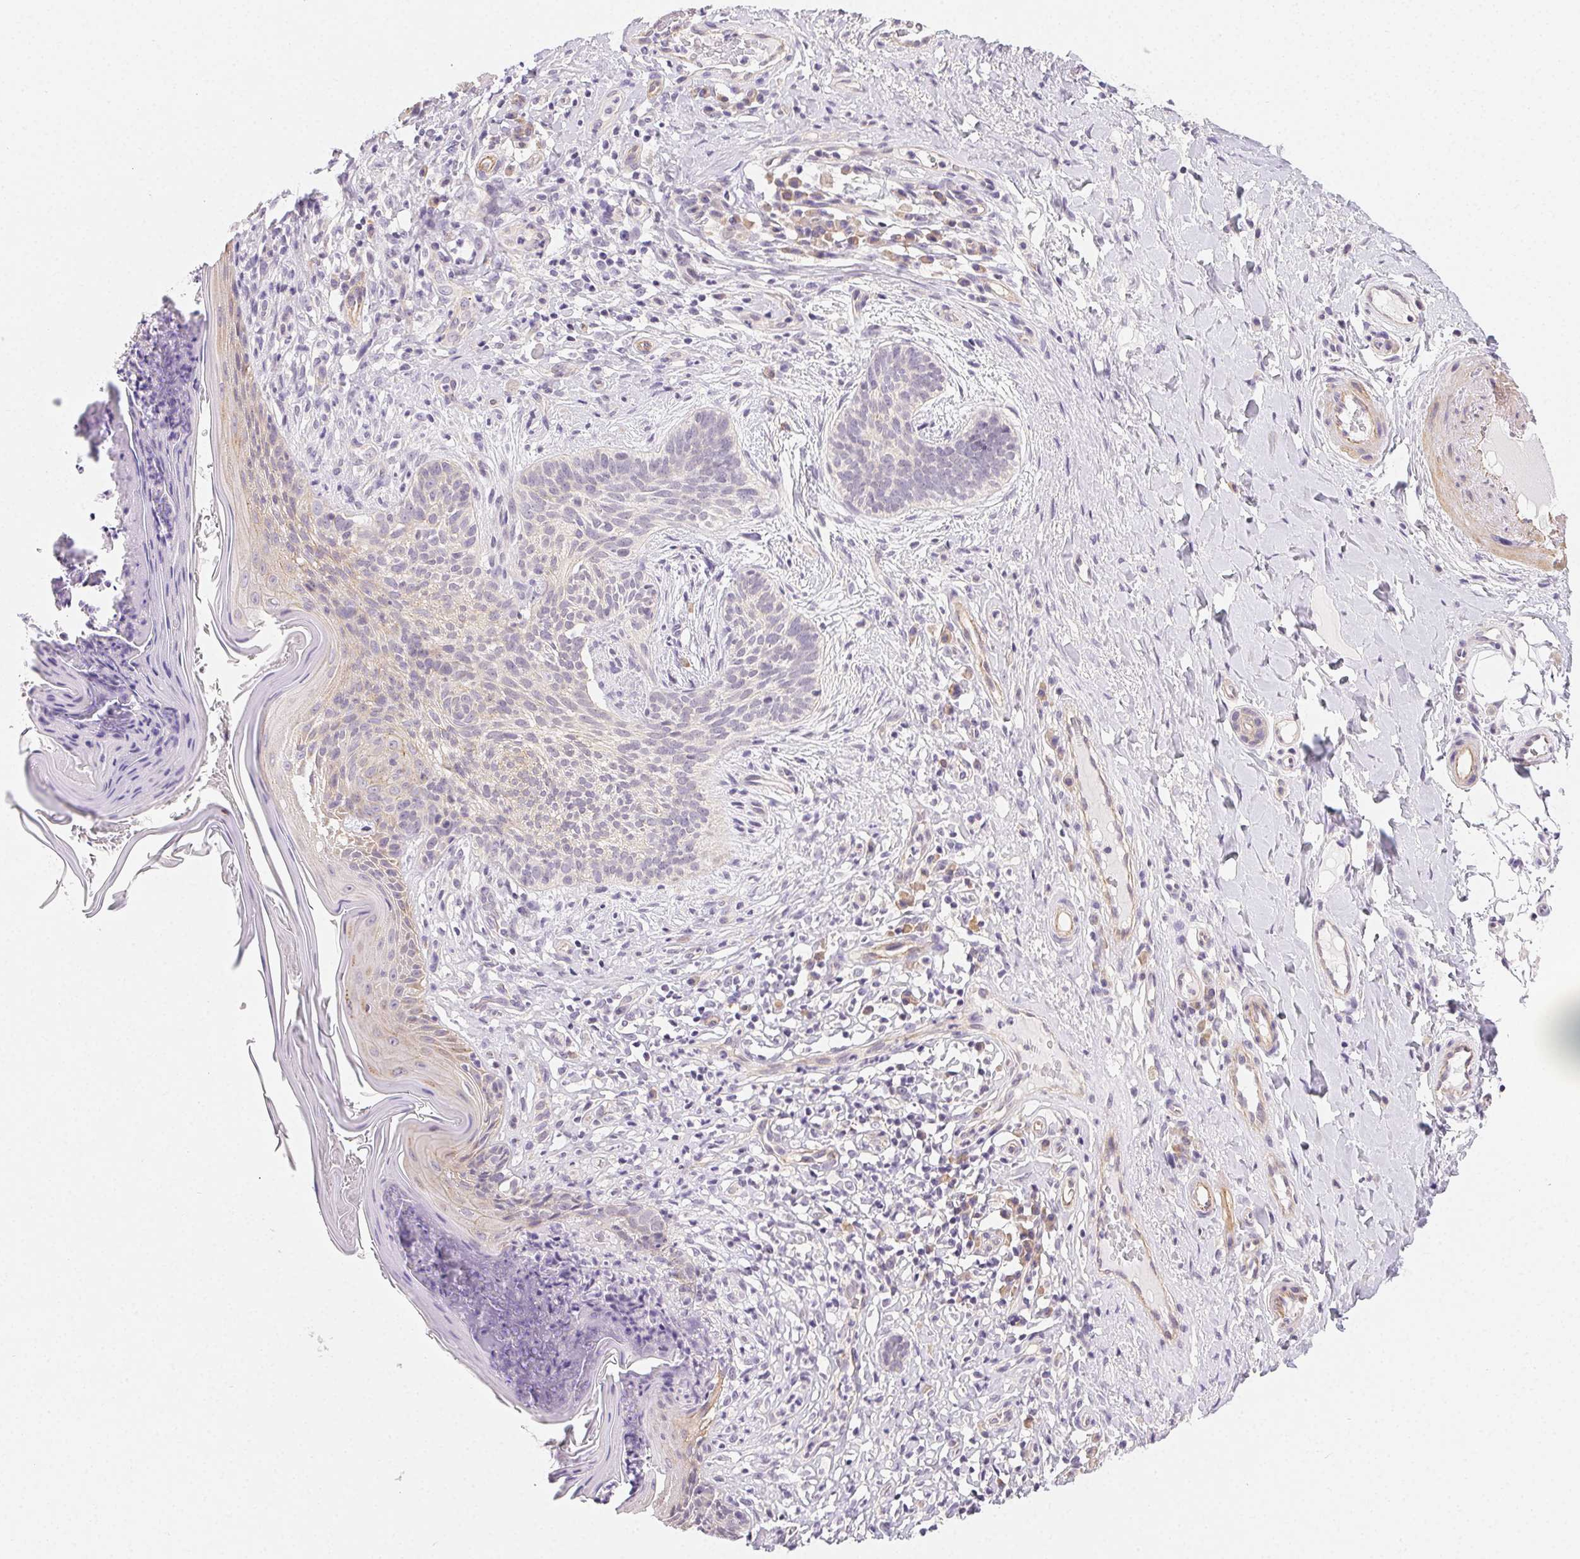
{"staining": {"intensity": "negative", "quantity": "none", "location": "none"}, "tissue": "skin cancer", "cell_type": "Tumor cells", "image_type": "cancer", "snomed": [{"axis": "morphology", "description": "Basal cell carcinoma"}, {"axis": "topography", "description": "Skin"}], "caption": "High magnification brightfield microscopy of skin cancer stained with DAB (brown) and counterstained with hematoxylin (blue): tumor cells show no significant positivity.", "gene": "CSN1S1", "patient": {"sex": "male", "age": 89}}